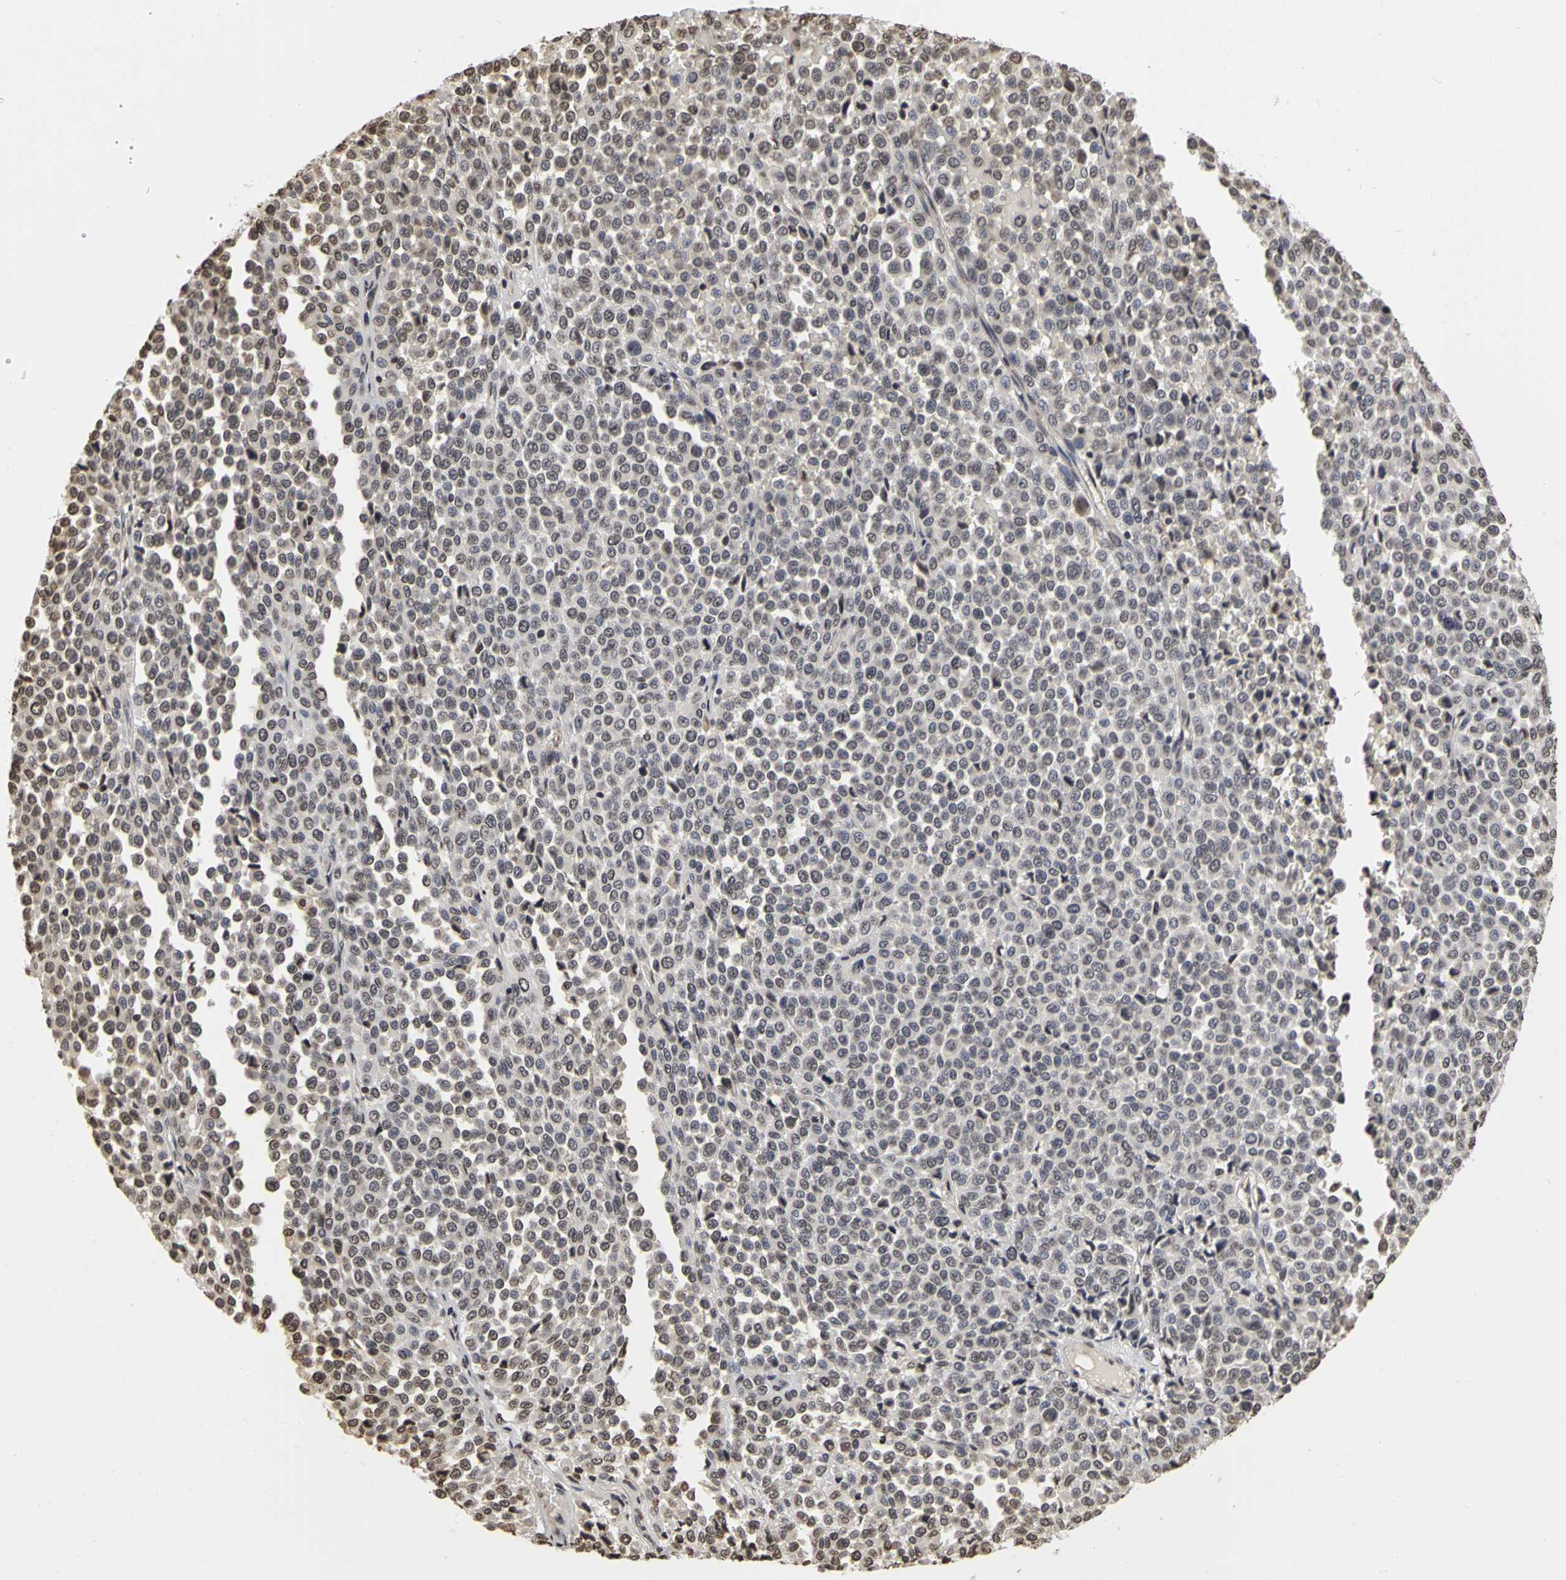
{"staining": {"intensity": "weak", "quantity": "<25%", "location": "nuclear"}, "tissue": "melanoma", "cell_type": "Tumor cells", "image_type": "cancer", "snomed": [{"axis": "morphology", "description": "Malignant melanoma, Metastatic site"}, {"axis": "topography", "description": "Pancreas"}], "caption": "Protein analysis of melanoma exhibits no significant staining in tumor cells.", "gene": "ERCC2", "patient": {"sex": "female", "age": 30}}